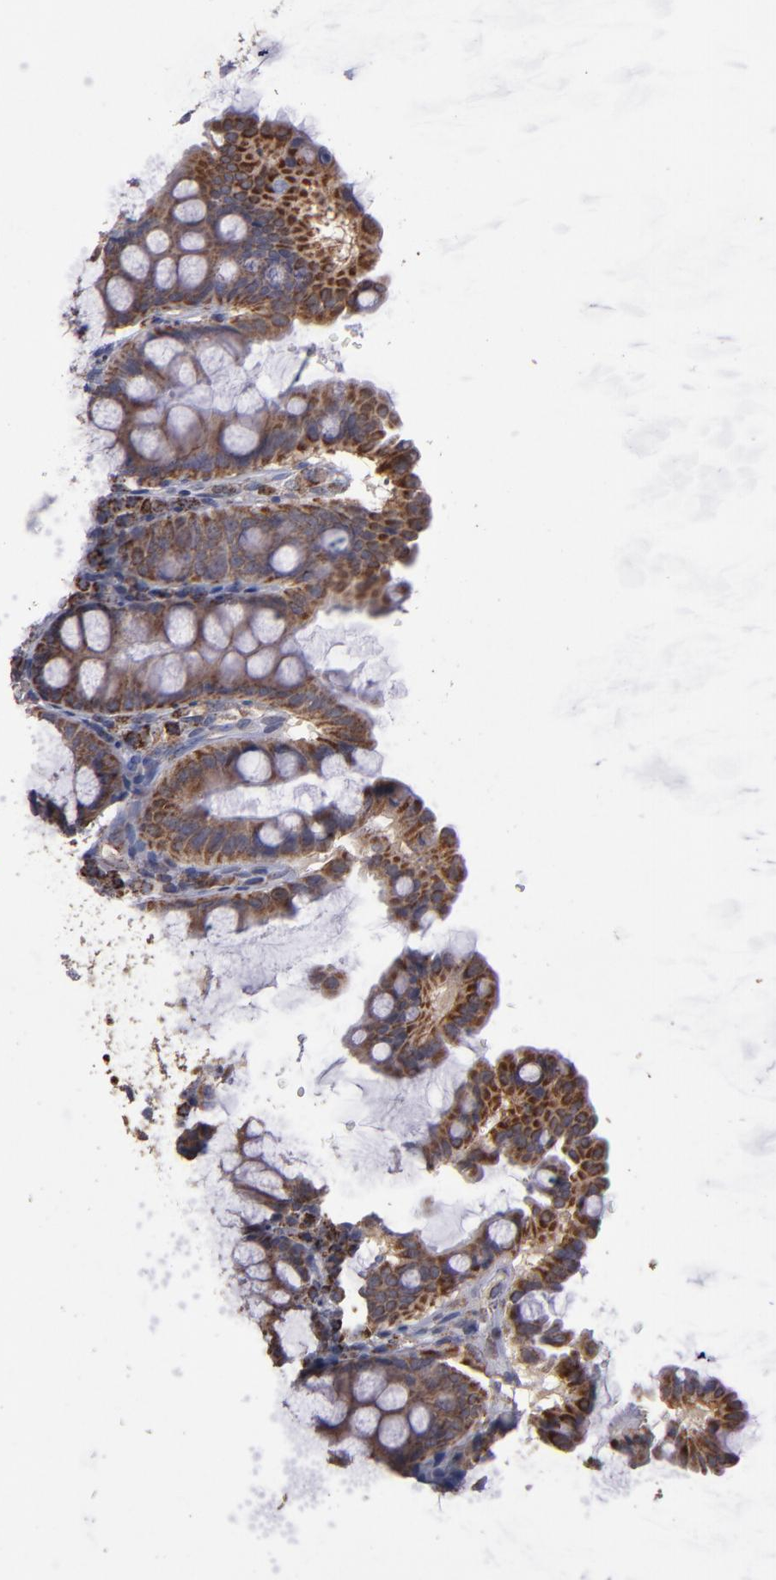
{"staining": {"intensity": "negative", "quantity": "none", "location": "none"}, "tissue": "colon", "cell_type": "Endothelial cells", "image_type": "normal", "snomed": [{"axis": "morphology", "description": "Normal tissue, NOS"}, {"axis": "topography", "description": "Colon"}], "caption": "Immunohistochemistry (IHC) of benign colon displays no positivity in endothelial cells. (DAB (3,3'-diaminobenzidine) immunohistochemistry (IHC) with hematoxylin counter stain).", "gene": "TIMM9", "patient": {"sex": "female", "age": 61}}